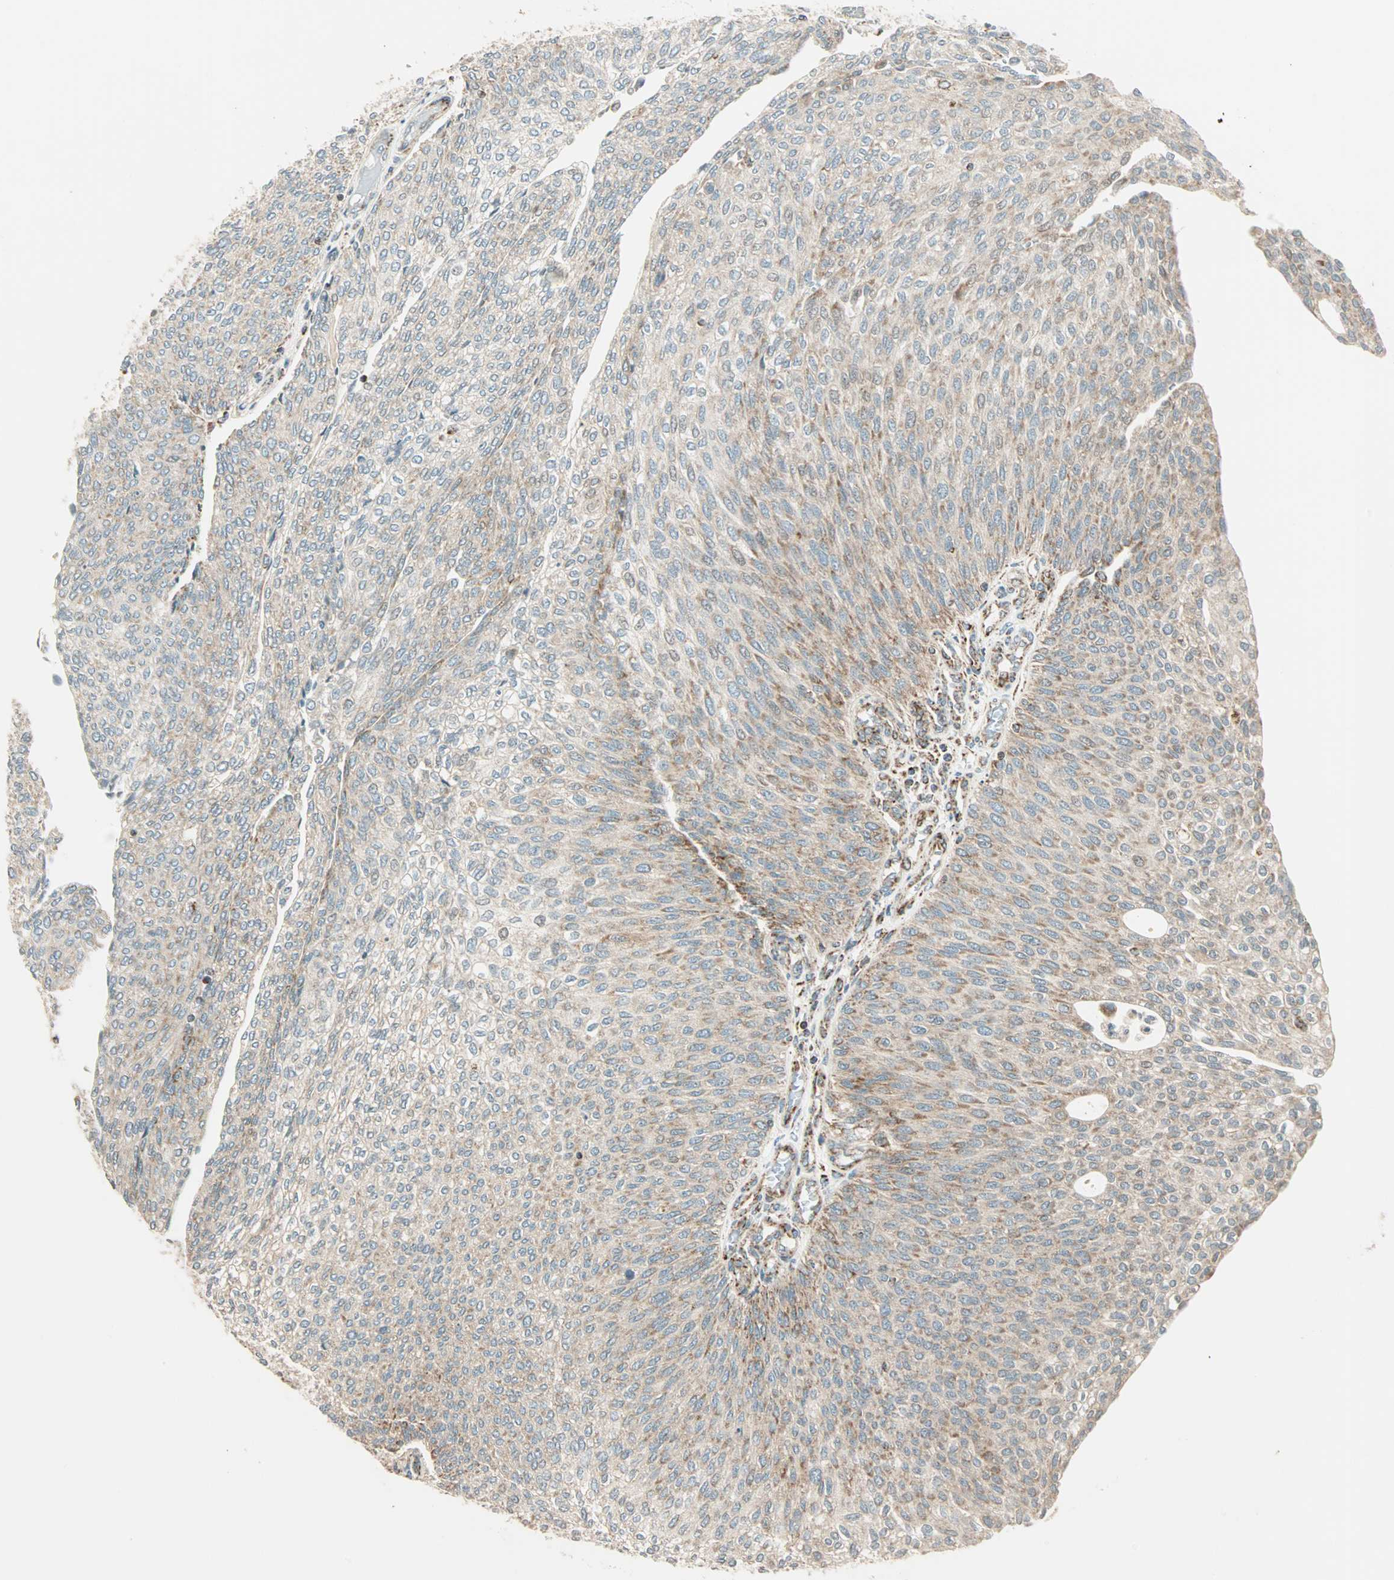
{"staining": {"intensity": "weak", "quantity": "<25%", "location": "cytoplasmic/membranous"}, "tissue": "urothelial cancer", "cell_type": "Tumor cells", "image_type": "cancer", "snomed": [{"axis": "morphology", "description": "Urothelial carcinoma, Low grade"}, {"axis": "topography", "description": "Urinary bladder"}], "caption": "The micrograph shows no staining of tumor cells in low-grade urothelial carcinoma. Brightfield microscopy of immunohistochemistry (IHC) stained with DAB (brown) and hematoxylin (blue), captured at high magnification.", "gene": "SPRY4", "patient": {"sex": "female", "age": 79}}